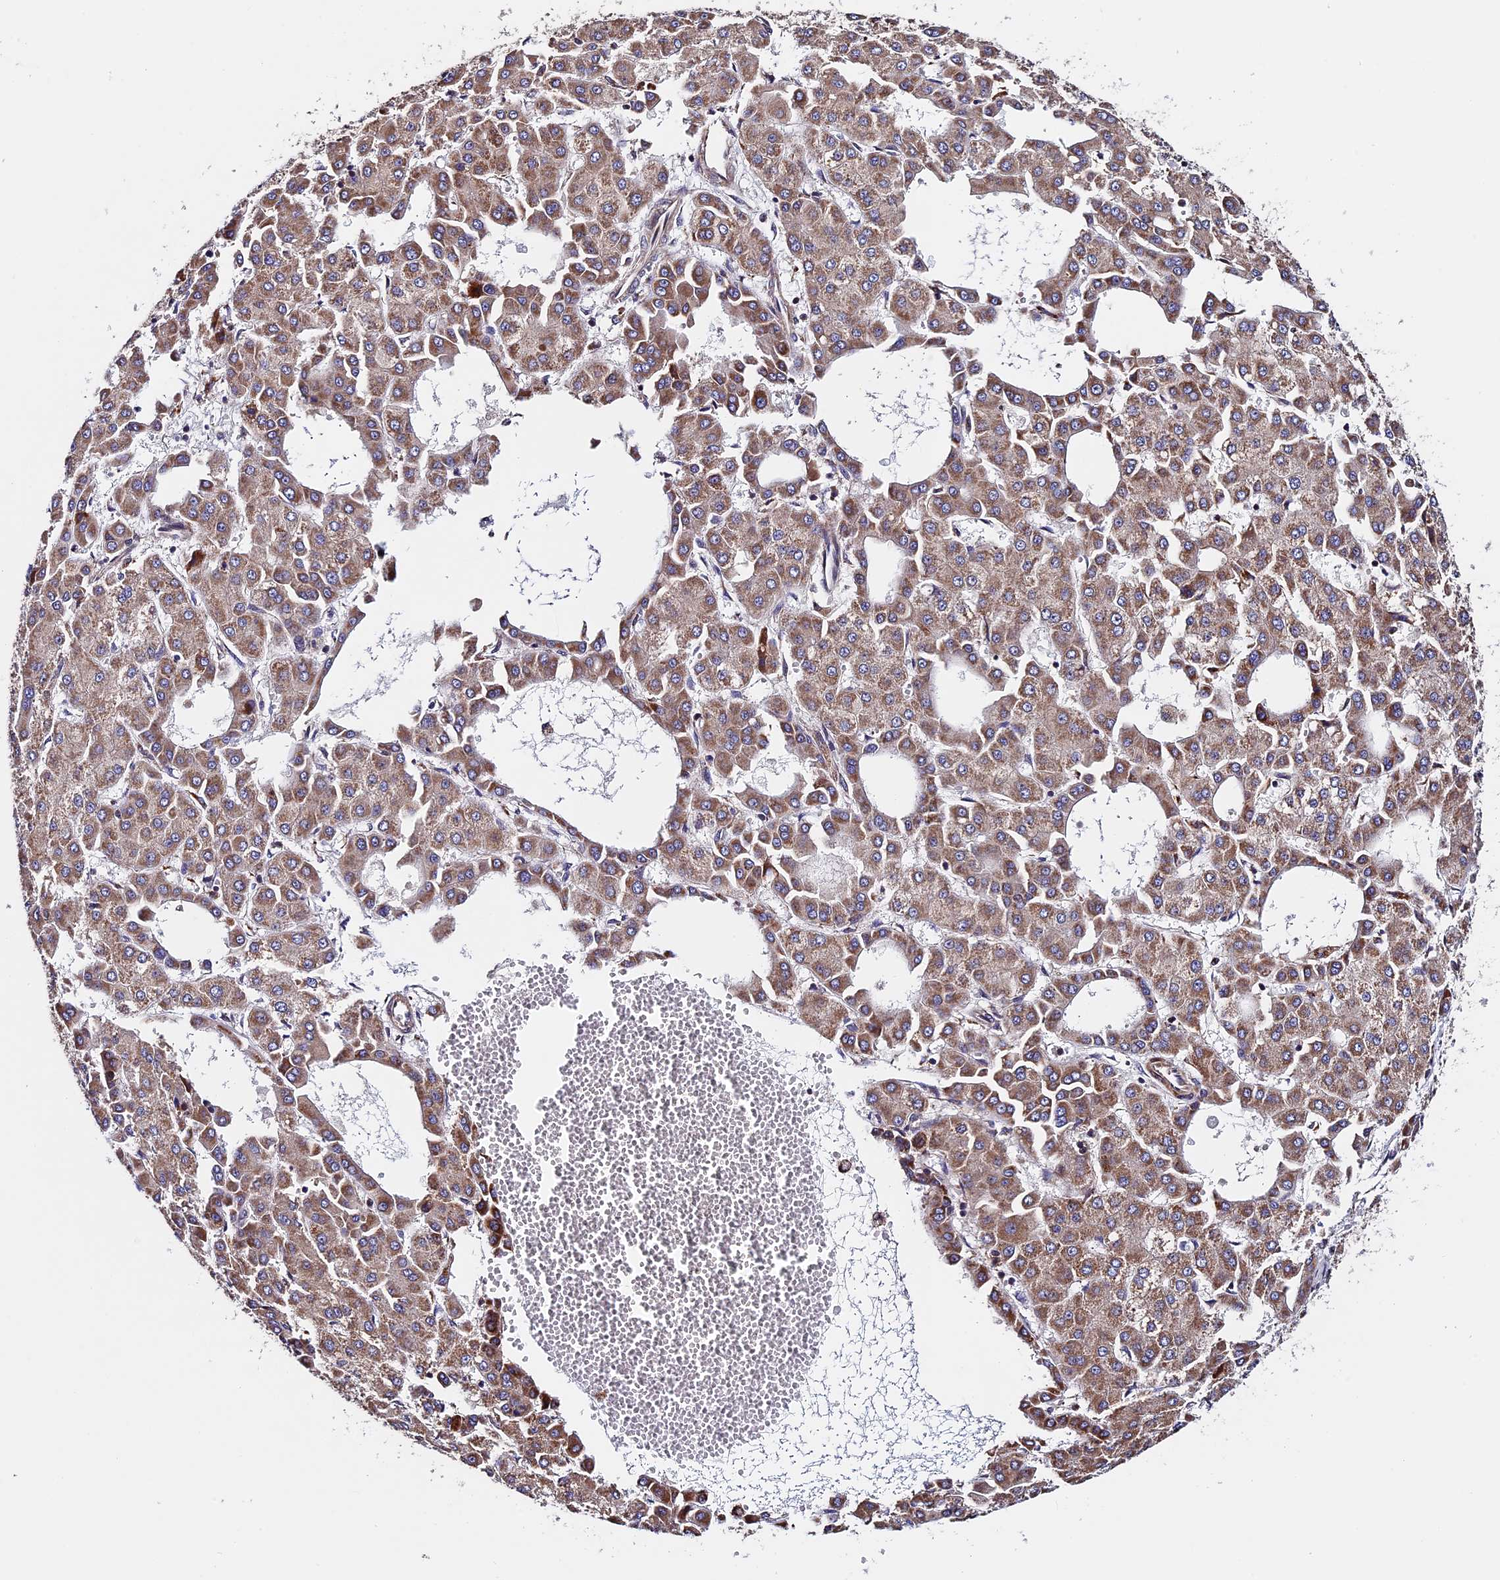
{"staining": {"intensity": "moderate", "quantity": ">75%", "location": "cytoplasmic/membranous"}, "tissue": "liver cancer", "cell_type": "Tumor cells", "image_type": "cancer", "snomed": [{"axis": "morphology", "description": "Carcinoma, Hepatocellular, NOS"}, {"axis": "topography", "description": "Liver"}], "caption": "Tumor cells demonstrate medium levels of moderate cytoplasmic/membranous staining in approximately >75% of cells in human liver hepatocellular carcinoma.", "gene": "RNF17", "patient": {"sex": "male", "age": 47}}